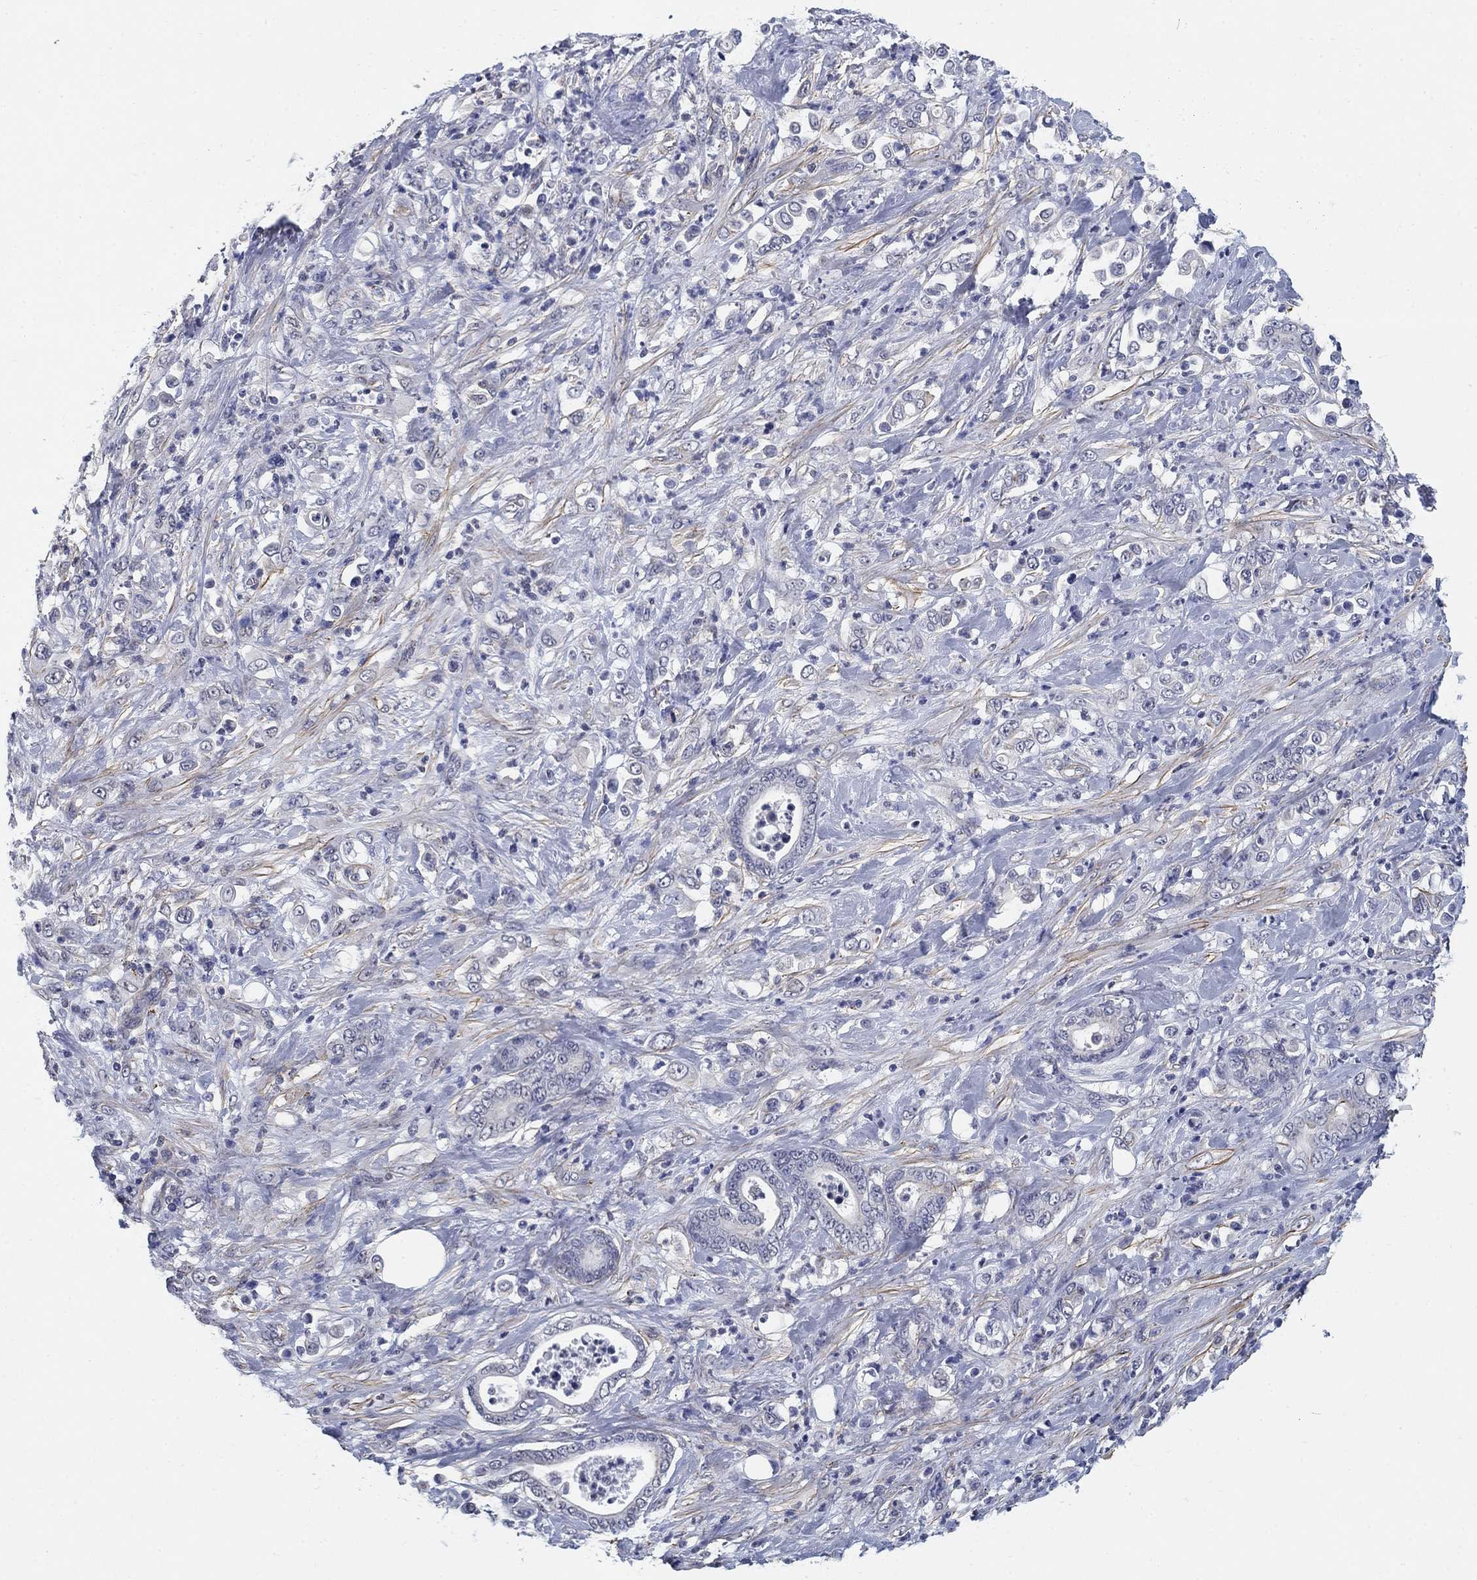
{"staining": {"intensity": "negative", "quantity": "none", "location": "none"}, "tissue": "stomach cancer", "cell_type": "Tumor cells", "image_type": "cancer", "snomed": [{"axis": "morphology", "description": "Adenocarcinoma, NOS"}, {"axis": "topography", "description": "Stomach"}], "caption": "Stomach cancer stained for a protein using IHC displays no expression tumor cells.", "gene": "OTUB2", "patient": {"sex": "female", "age": 79}}